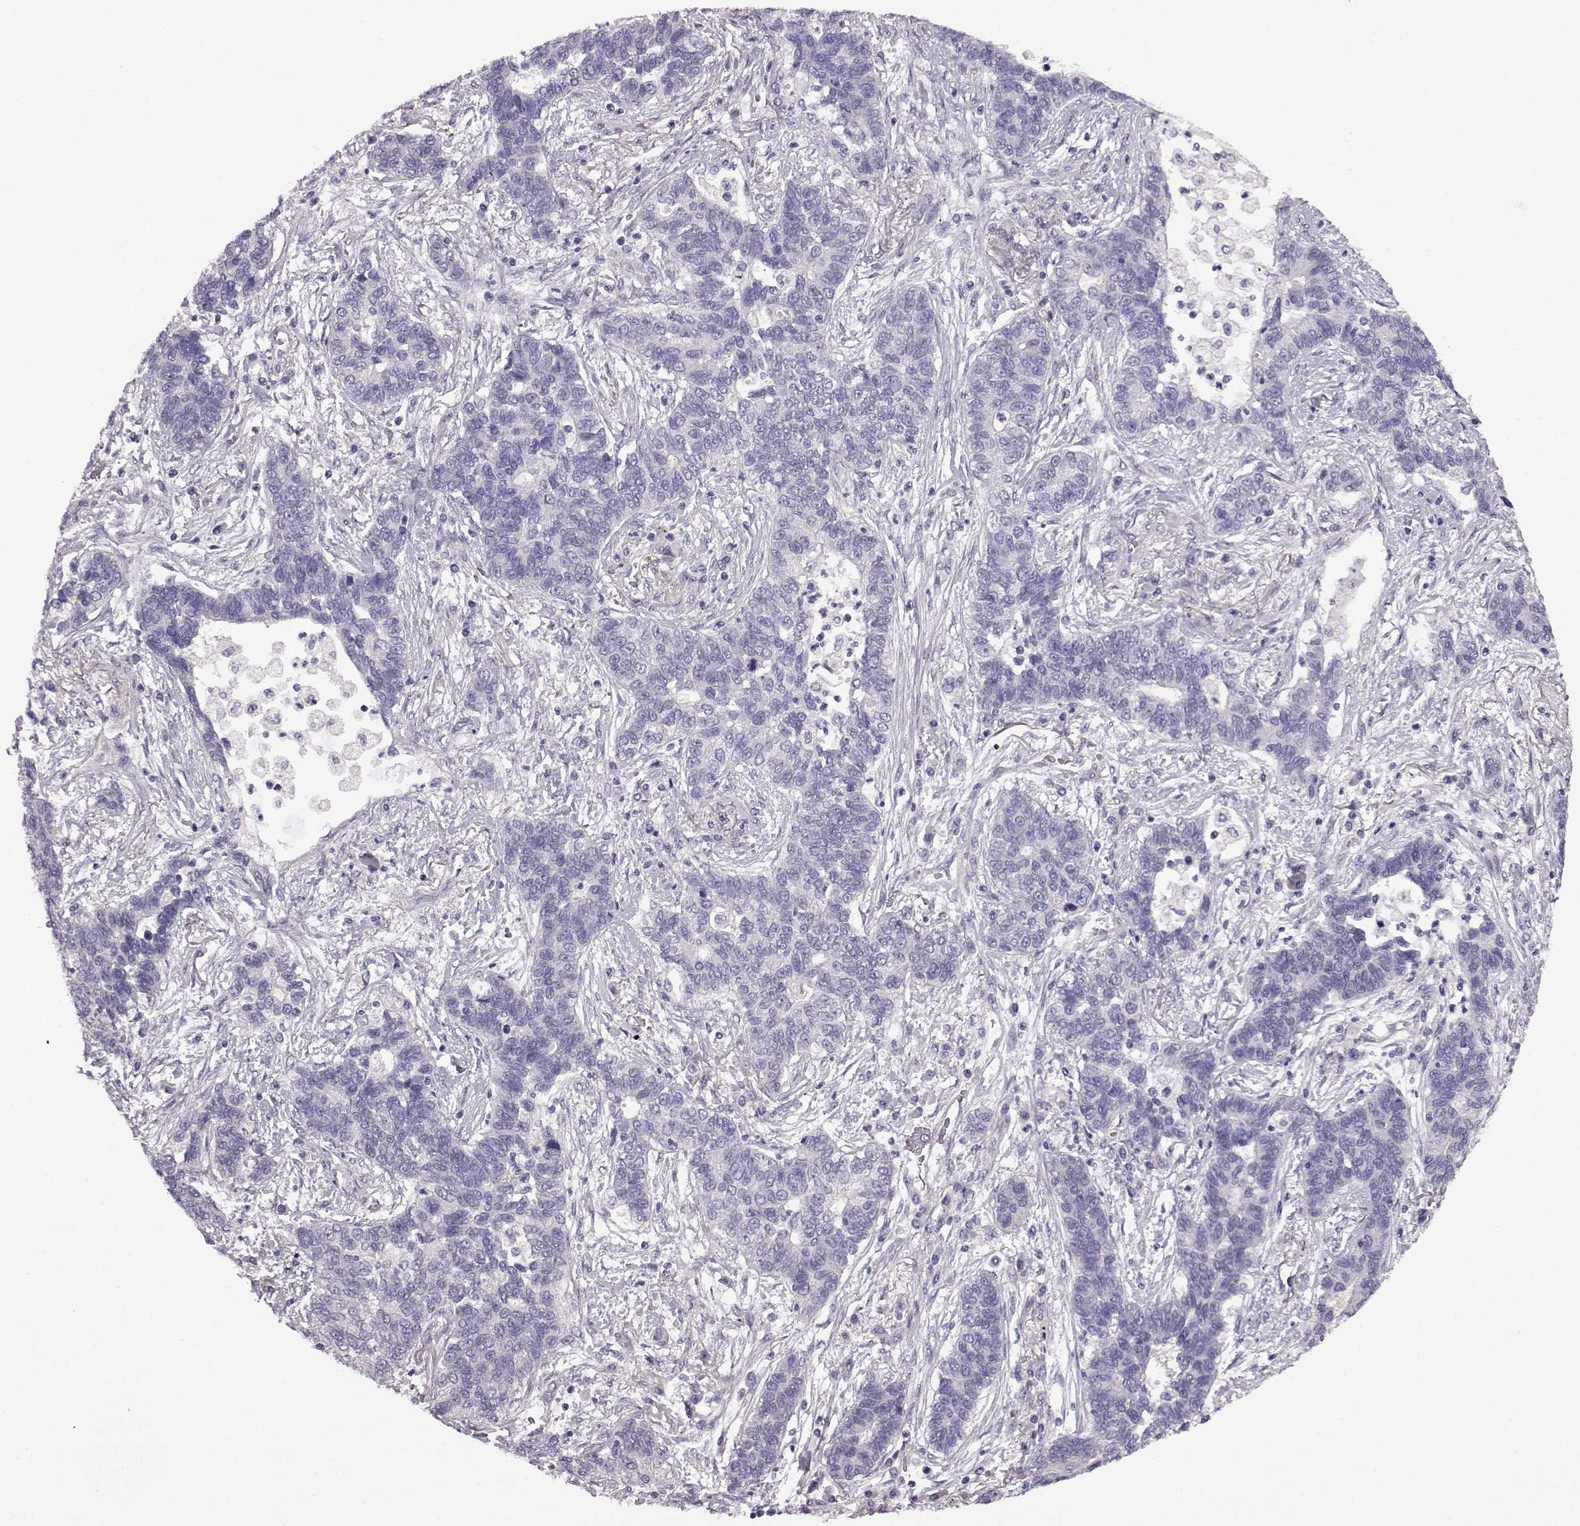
{"staining": {"intensity": "negative", "quantity": "none", "location": "none"}, "tissue": "lung cancer", "cell_type": "Tumor cells", "image_type": "cancer", "snomed": [{"axis": "morphology", "description": "Adenocarcinoma, NOS"}, {"axis": "topography", "description": "Lung"}], "caption": "A histopathology image of human lung cancer (adenocarcinoma) is negative for staining in tumor cells. Brightfield microscopy of immunohistochemistry stained with DAB (3,3'-diaminobenzidine) (brown) and hematoxylin (blue), captured at high magnification.", "gene": "EDDM3B", "patient": {"sex": "female", "age": 57}}